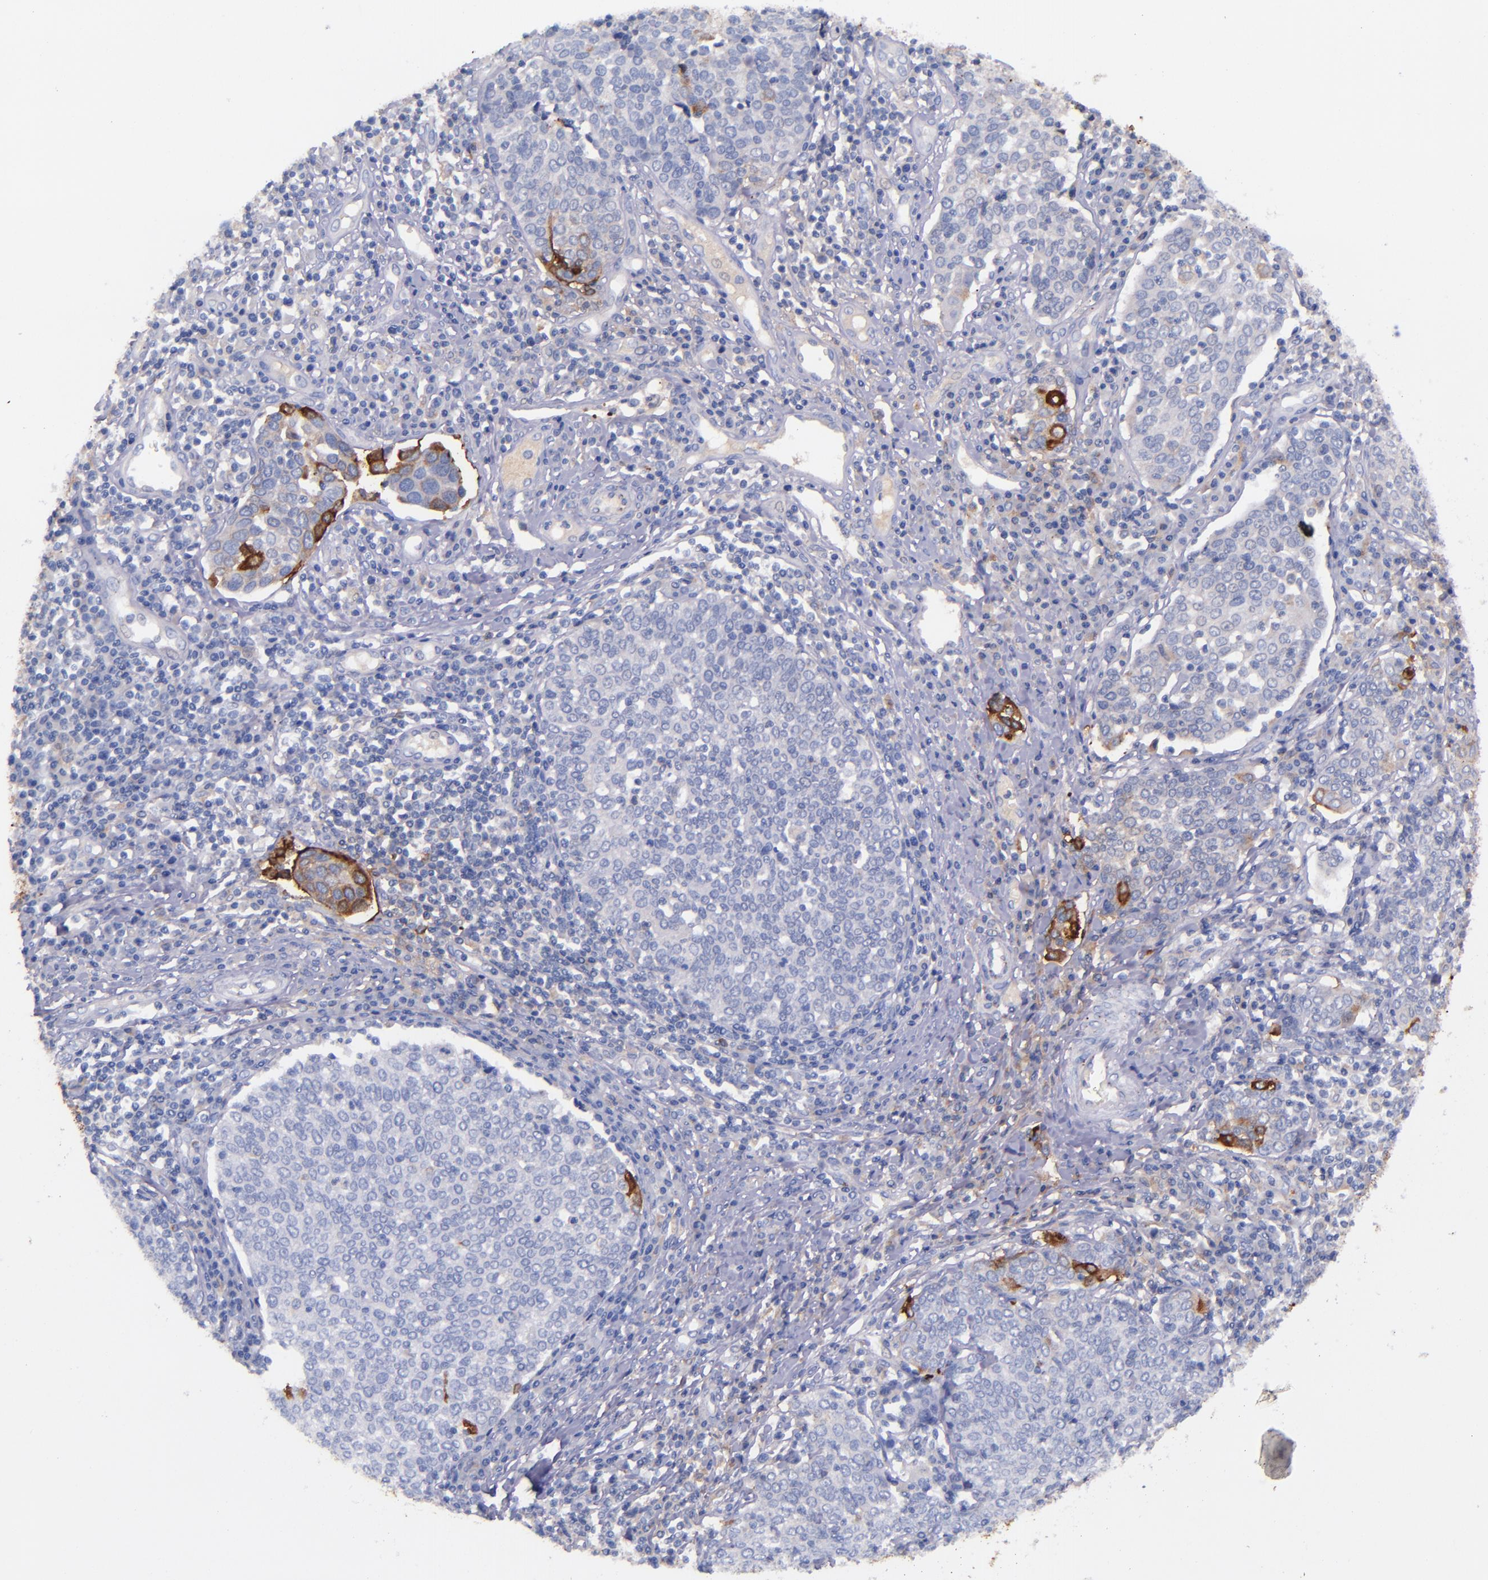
{"staining": {"intensity": "strong", "quantity": "<25%", "location": "cytoplasmic/membranous"}, "tissue": "cervical cancer", "cell_type": "Tumor cells", "image_type": "cancer", "snomed": [{"axis": "morphology", "description": "Squamous cell carcinoma, NOS"}, {"axis": "topography", "description": "Cervix"}], "caption": "This is an image of immunohistochemistry staining of cervical squamous cell carcinoma, which shows strong positivity in the cytoplasmic/membranous of tumor cells.", "gene": "IVL", "patient": {"sex": "female", "age": 40}}